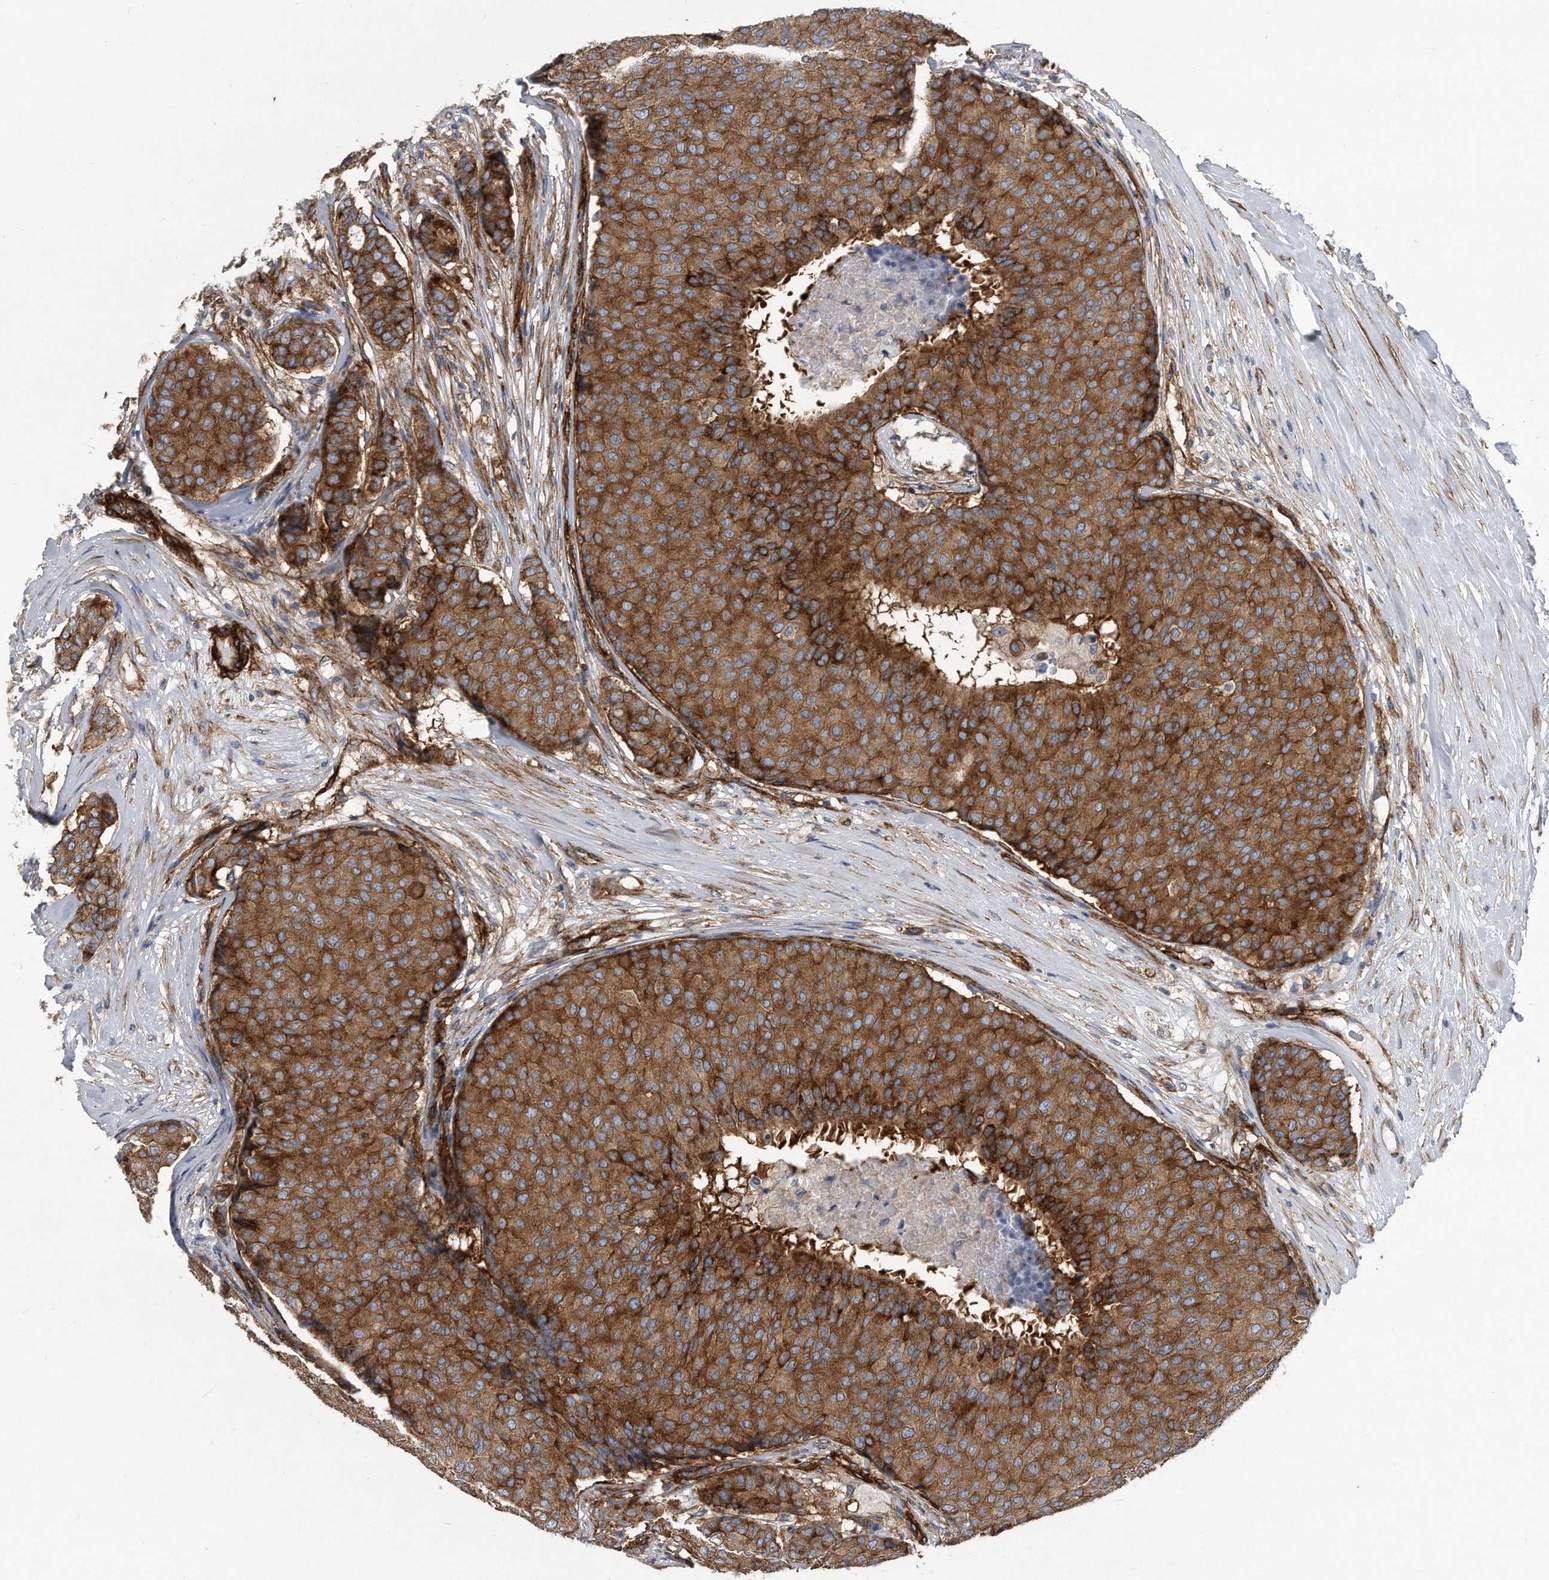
{"staining": {"intensity": "strong", "quantity": ">75%", "location": "cytoplasmic/membranous"}, "tissue": "breast cancer", "cell_type": "Tumor cells", "image_type": "cancer", "snomed": [{"axis": "morphology", "description": "Duct carcinoma"}, {"axis": "topography", "description": "Breast"}], "caption": "A brown stain labels strong cytoplasmic/membranous staining of a protein in human breast intraductal carcinoma tumor cells. The protein is stained brown, and the nuclei are stained in blue (DAB IHC with brightfield microscopy, high magnification).", "gene": "EIF2B4", "patient": {"sex": "female", "age": 75}}